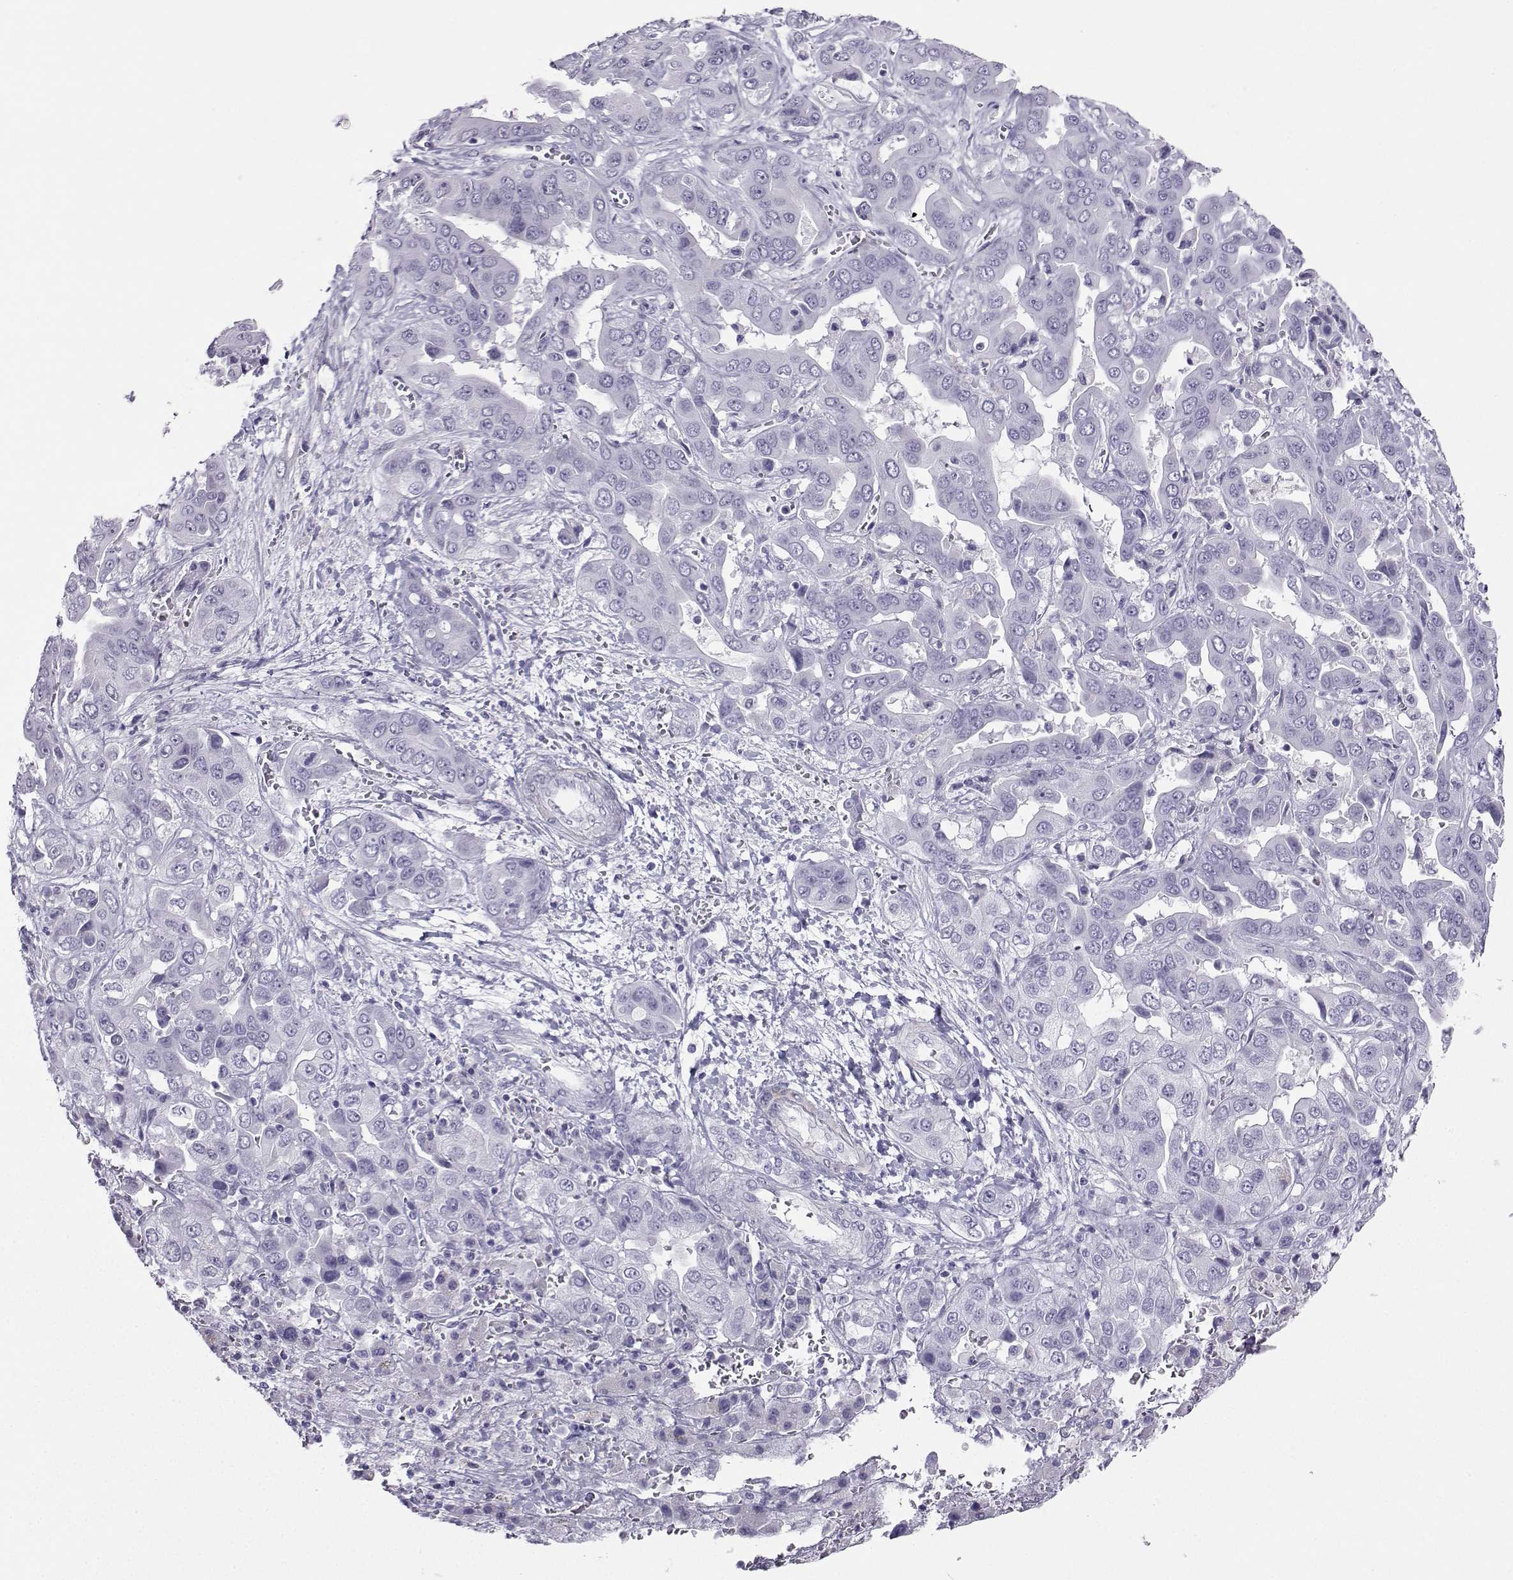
{"staining": {"intensity": "negative", "quantity": "none", "location": "none"}, "tissue": "liver cancer", "cell_type": "Tumor cells", "image_type": "cancer", "snomed": [{"axis": "morphology", "description": "Cholangiocarcinoma"}, {"axis": "topography", "description": "Liver"}], "caption": "An IHC image of liver cholangiocarcinoma is shown. There is no staining in tumor cells of liver cholangiocarcinoma.", "gene": "KIF17", "patient": {"sex": "female", "age": 52}}